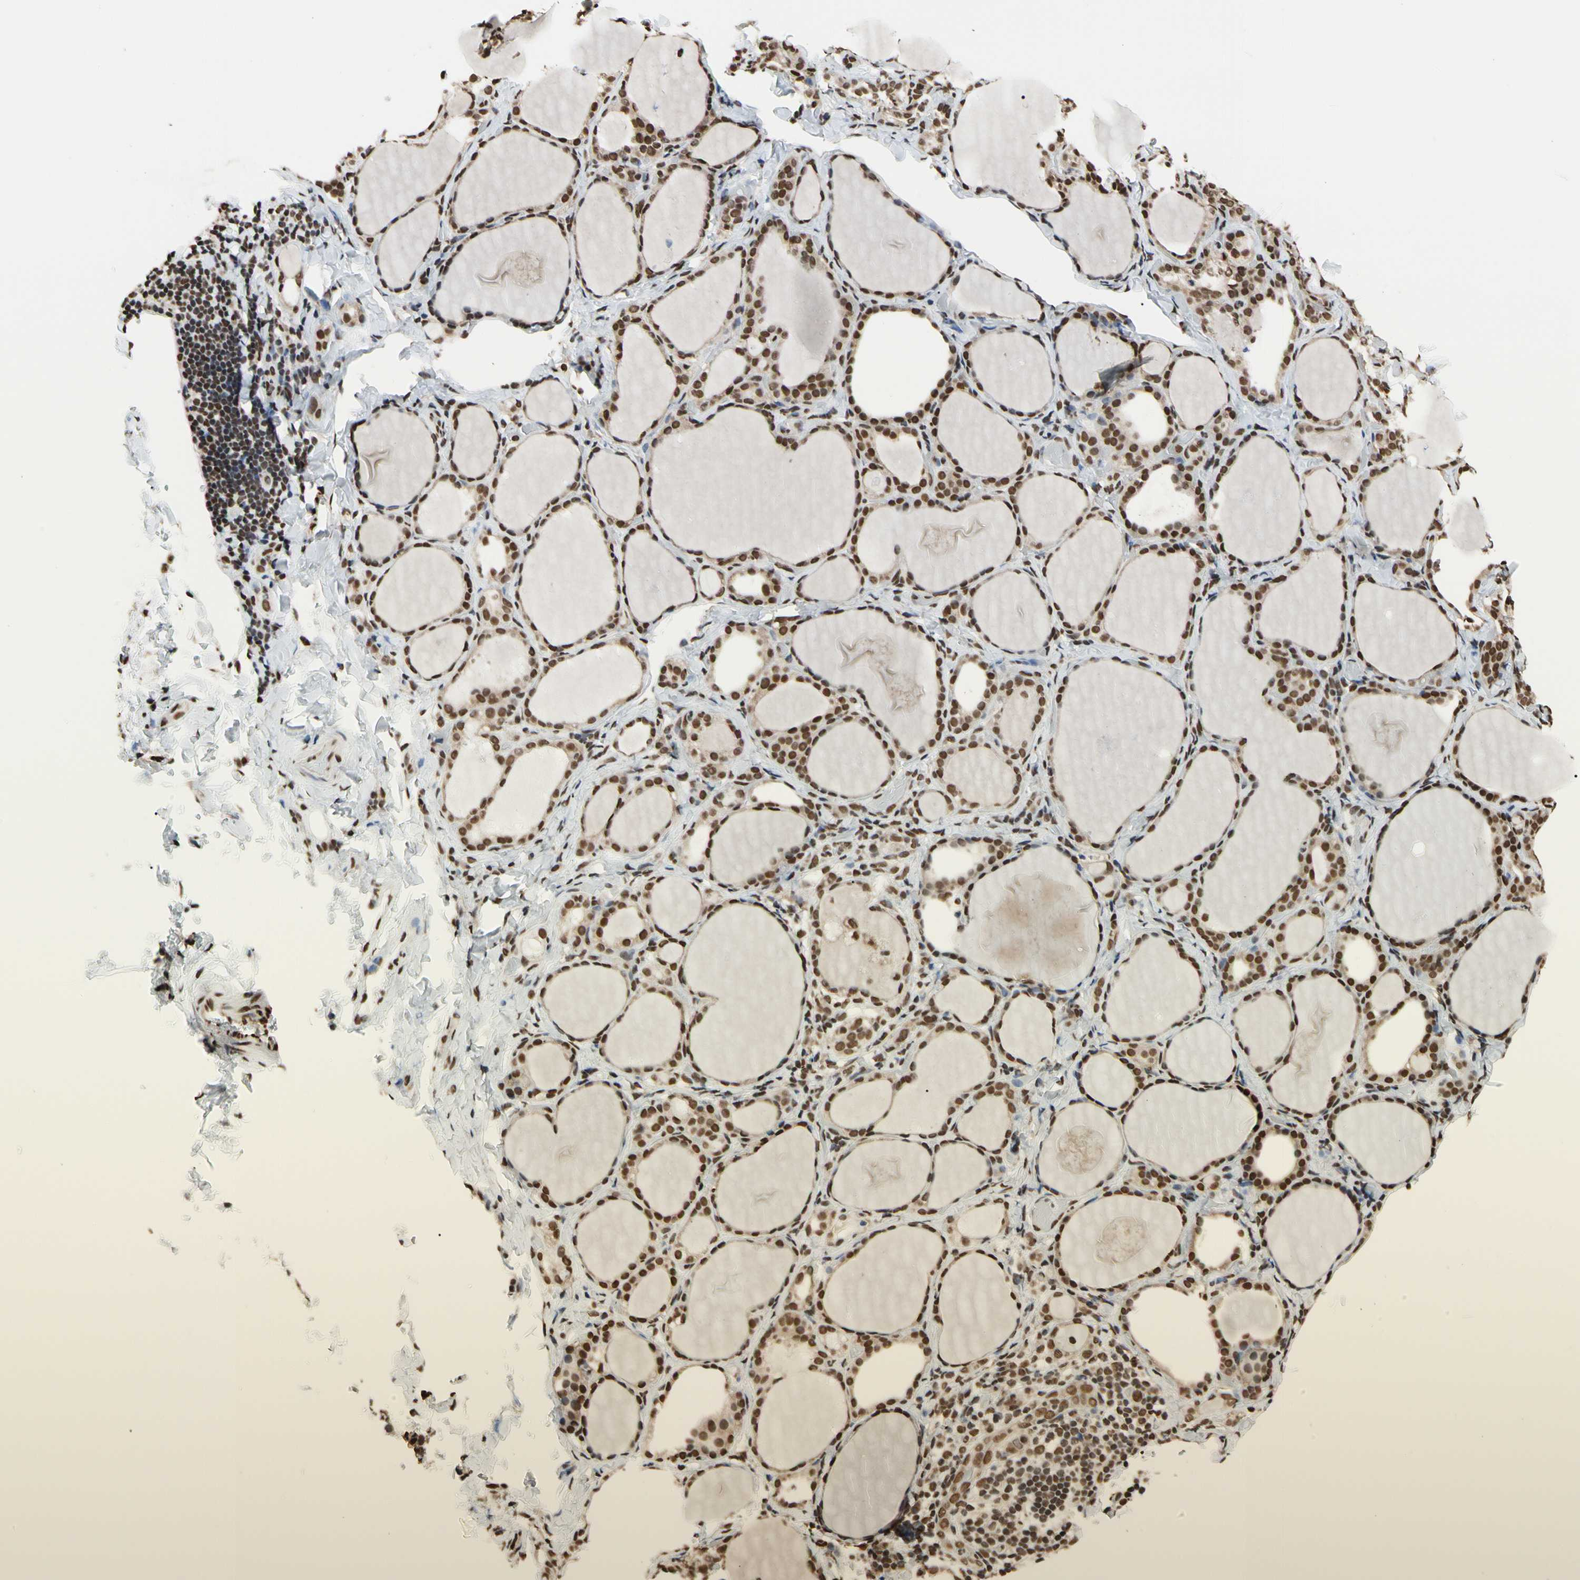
{"staining": {"intensity": "strong", "quantity": ">75%", "location": "cytoplasmic/membranous,nuclear"}, "tissue": "thyroid gland", "cell_type": "Glandular cells", "image_type": "normal", "snomed": [{"axis": "morphology", "description": "Normal tissue, NOS"}, {"axis": "morphology", "description": "Papillary adenocarcinoma, NOS"}, {"axis": "topography", "description": "Thyroid gland"}], "caption": "Immunohistochemistry (IHC) histopathology image of benign thyroid gland stained for a protein (brown), which shows high levels of strong cytoplasmic/membranous,nuclear expression in about >75% of glandular cells.", "gene": "HNRNPK", "patient": {"sex": "female", "age": 30}}